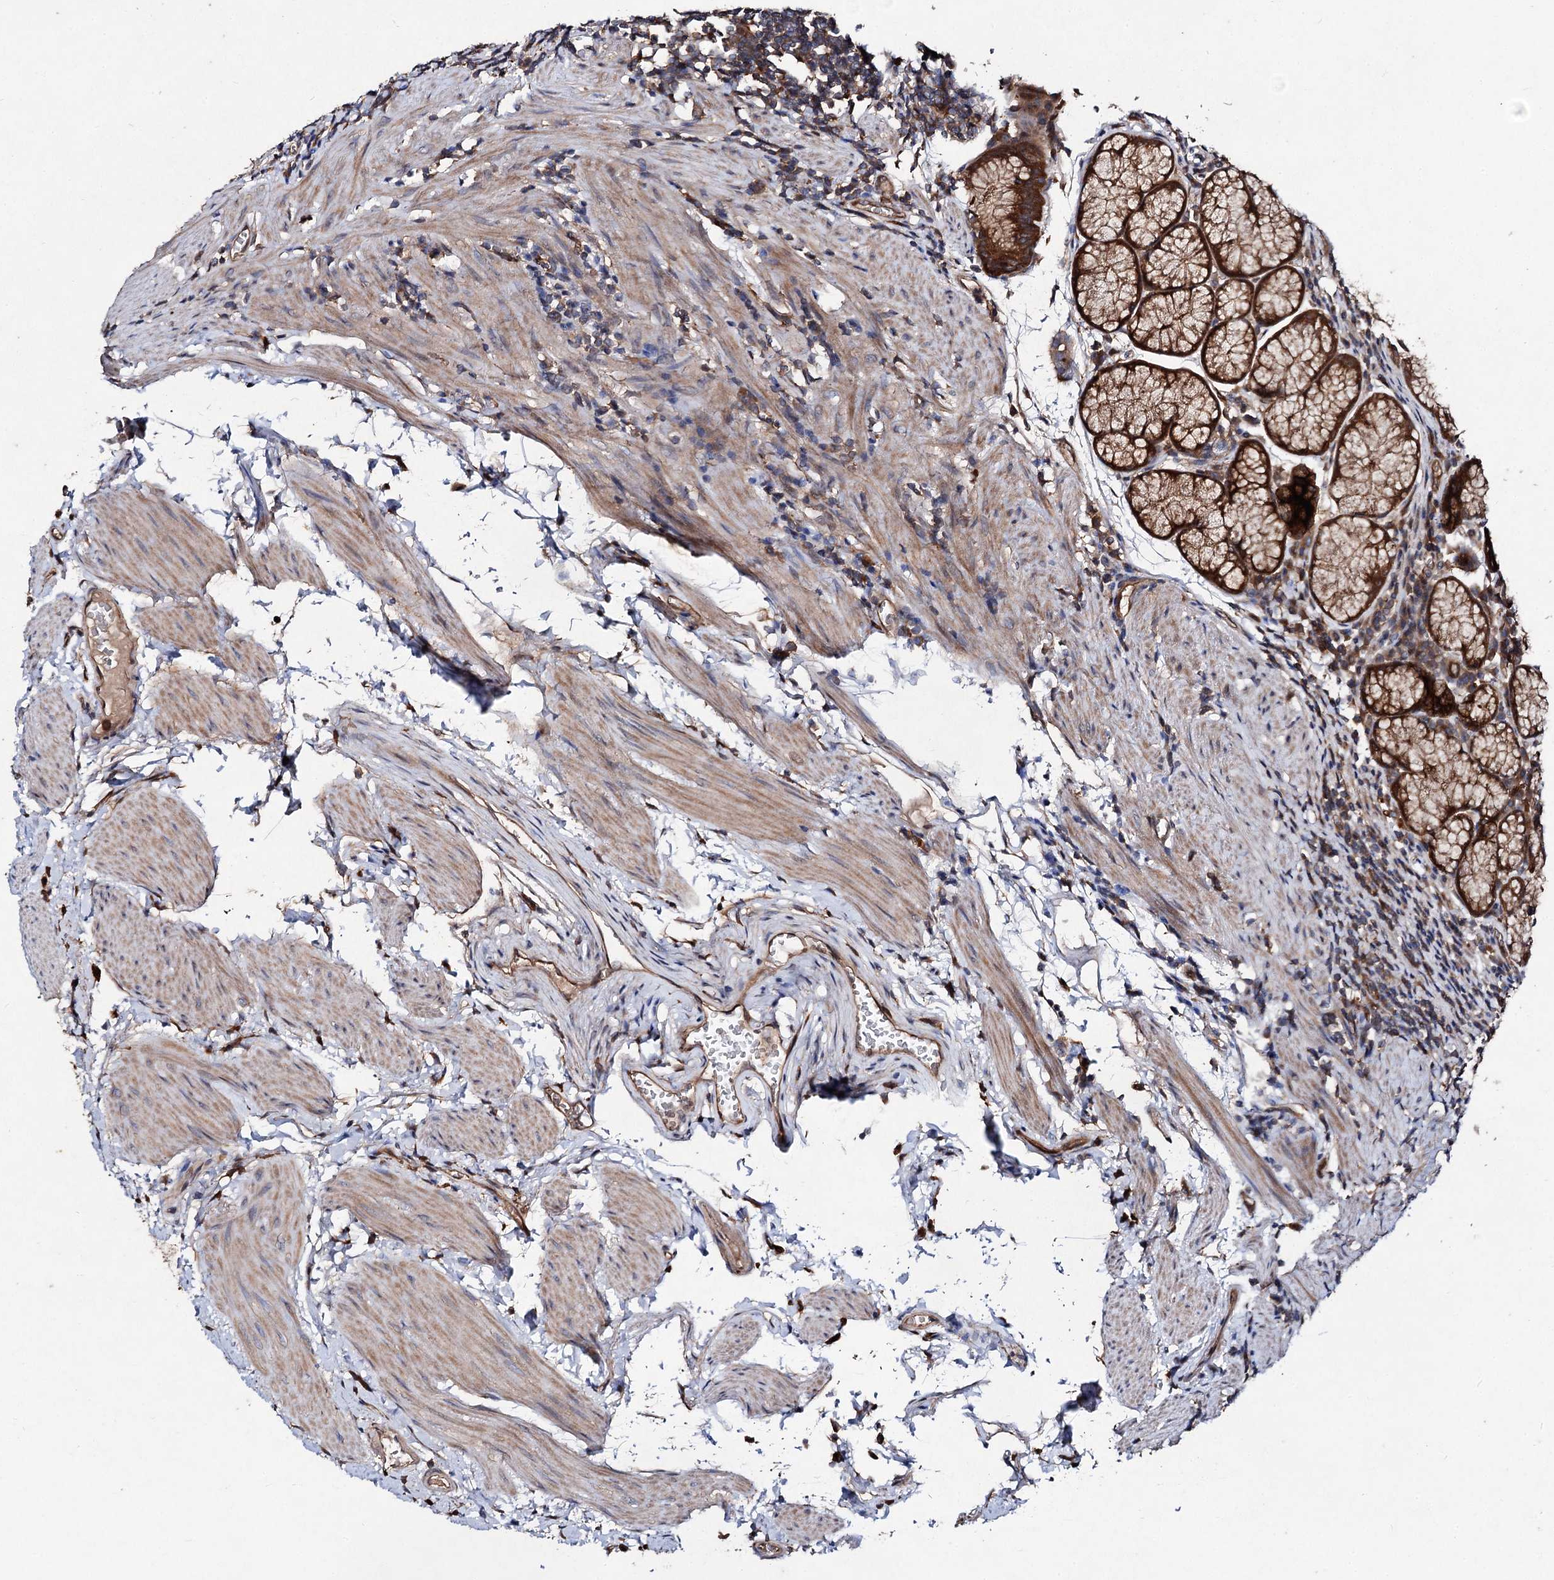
{"staining": {"intensity": "strong", "quantity": ">75%", "location": "cytoplasmic/membranous"}, "tissue": "stomach", "cell_type": "Glandular cells", "image_type": "normal", "snomed": [{"axis": "morphology", "description": "Normal tissue, NOS"}, {"axis": "topography", "description": "Stomach"}], "caption": "Immunohistochemical staining of normal human stomach reveals strong cytoplasmic/membranous protein expression in approximately >75% of glandular cells. (Stains: DAB in brown, nuclei in blue, Microscopy: brightfield microscopy at high magnification).", "gene": "VPS29", "patient": {"sex": "male", "age": 55}}